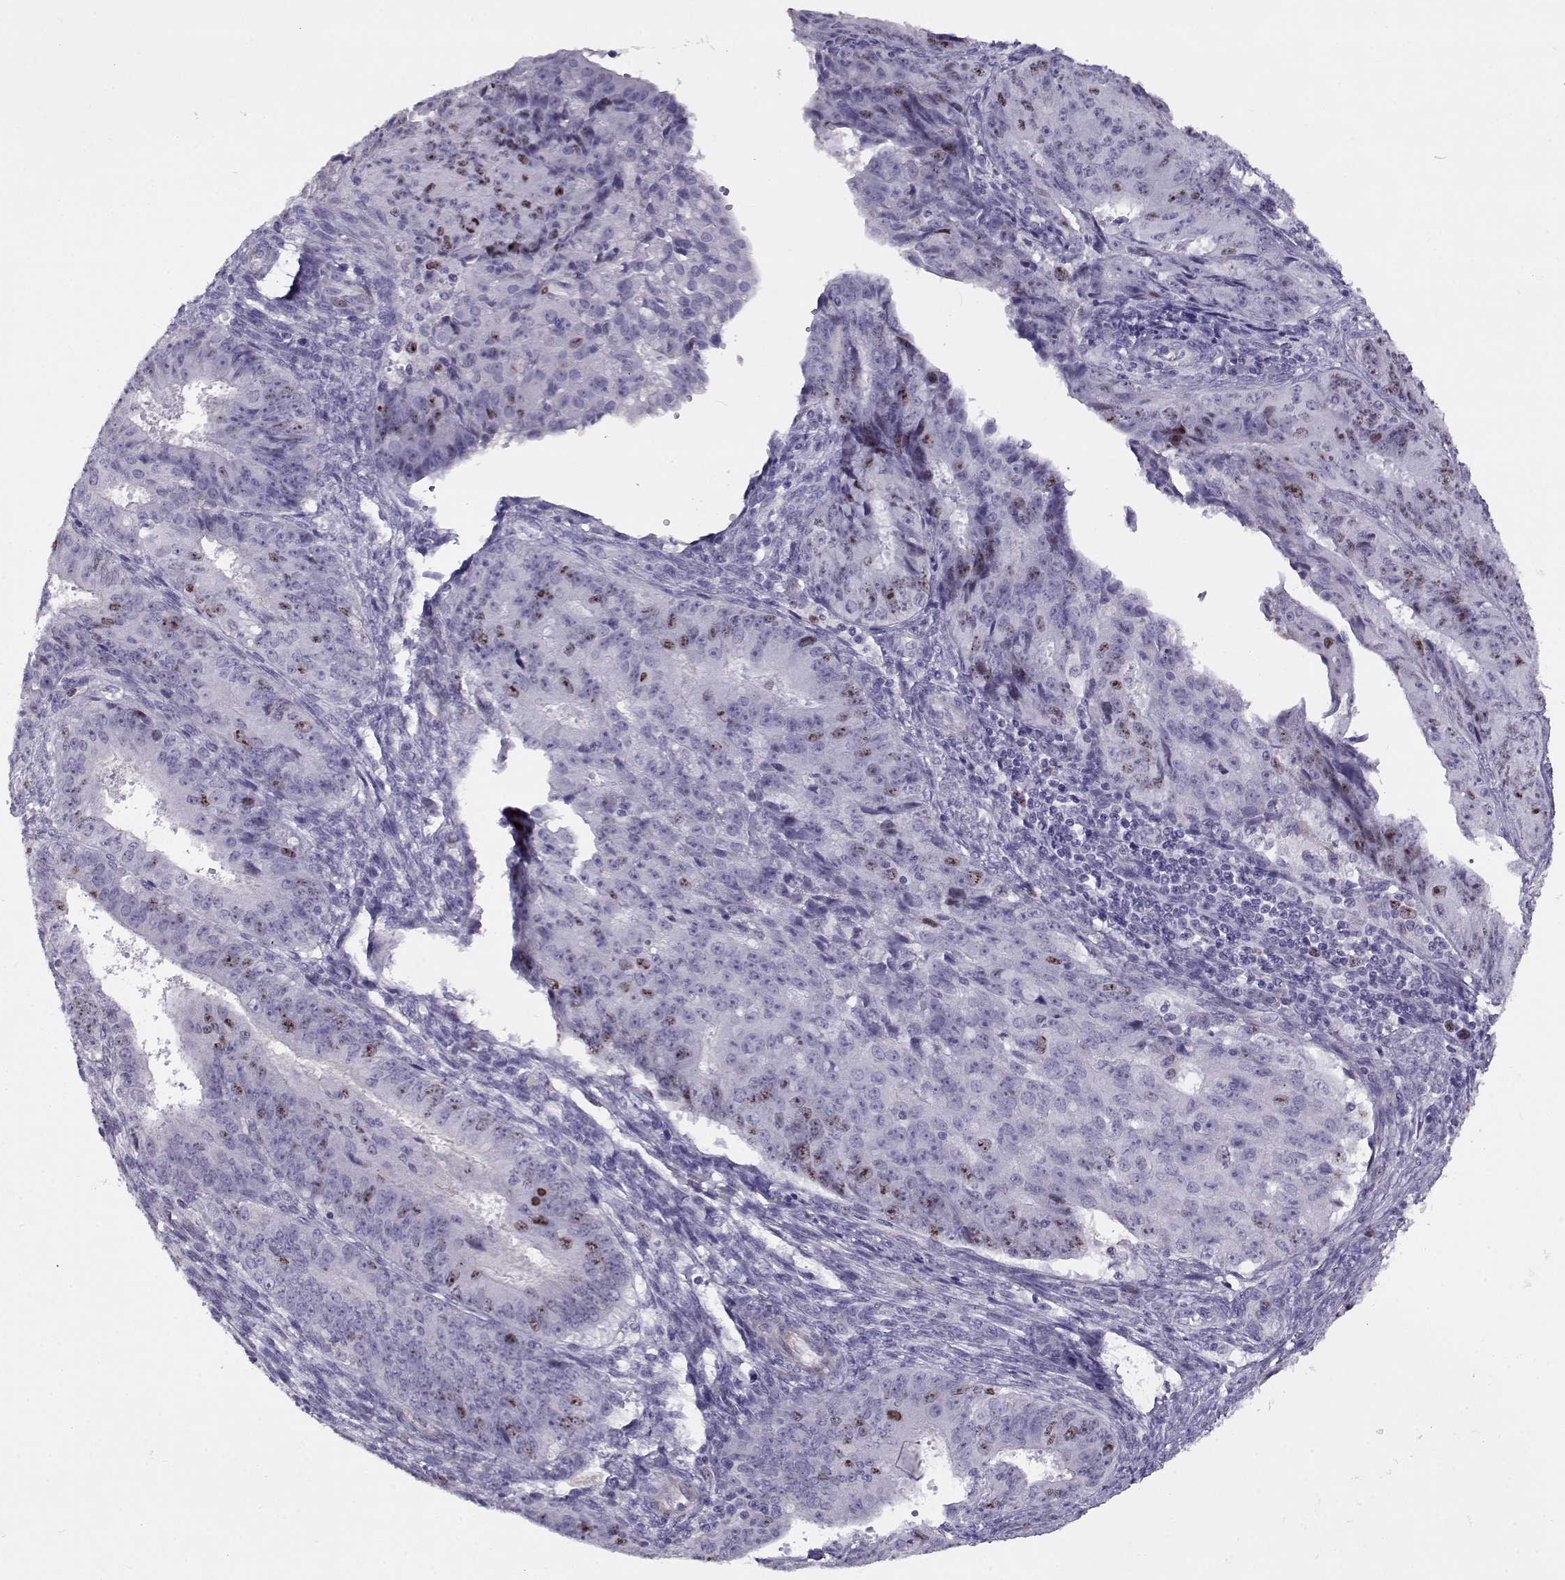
{"staining": {"intensity": "moderate", "quantity": "<25%", "location": "nuclear"}, "tissue": "ovarian cancer", "cell_type": "Tumor cells", "image_type": "cancer", "snomed": [{"axis": "morphology", "description": "Carcinoma, endometroid"}, {"axis": "topography", "description": "Ovary"}], "caption": "The immunohistochemical stain labels moderate nuclear expression in tumor cells of ovarian cancer (endometroid carcinoma) tissue.", "gene": "NPW", "patient": {"sex": "female", "age": 42}}